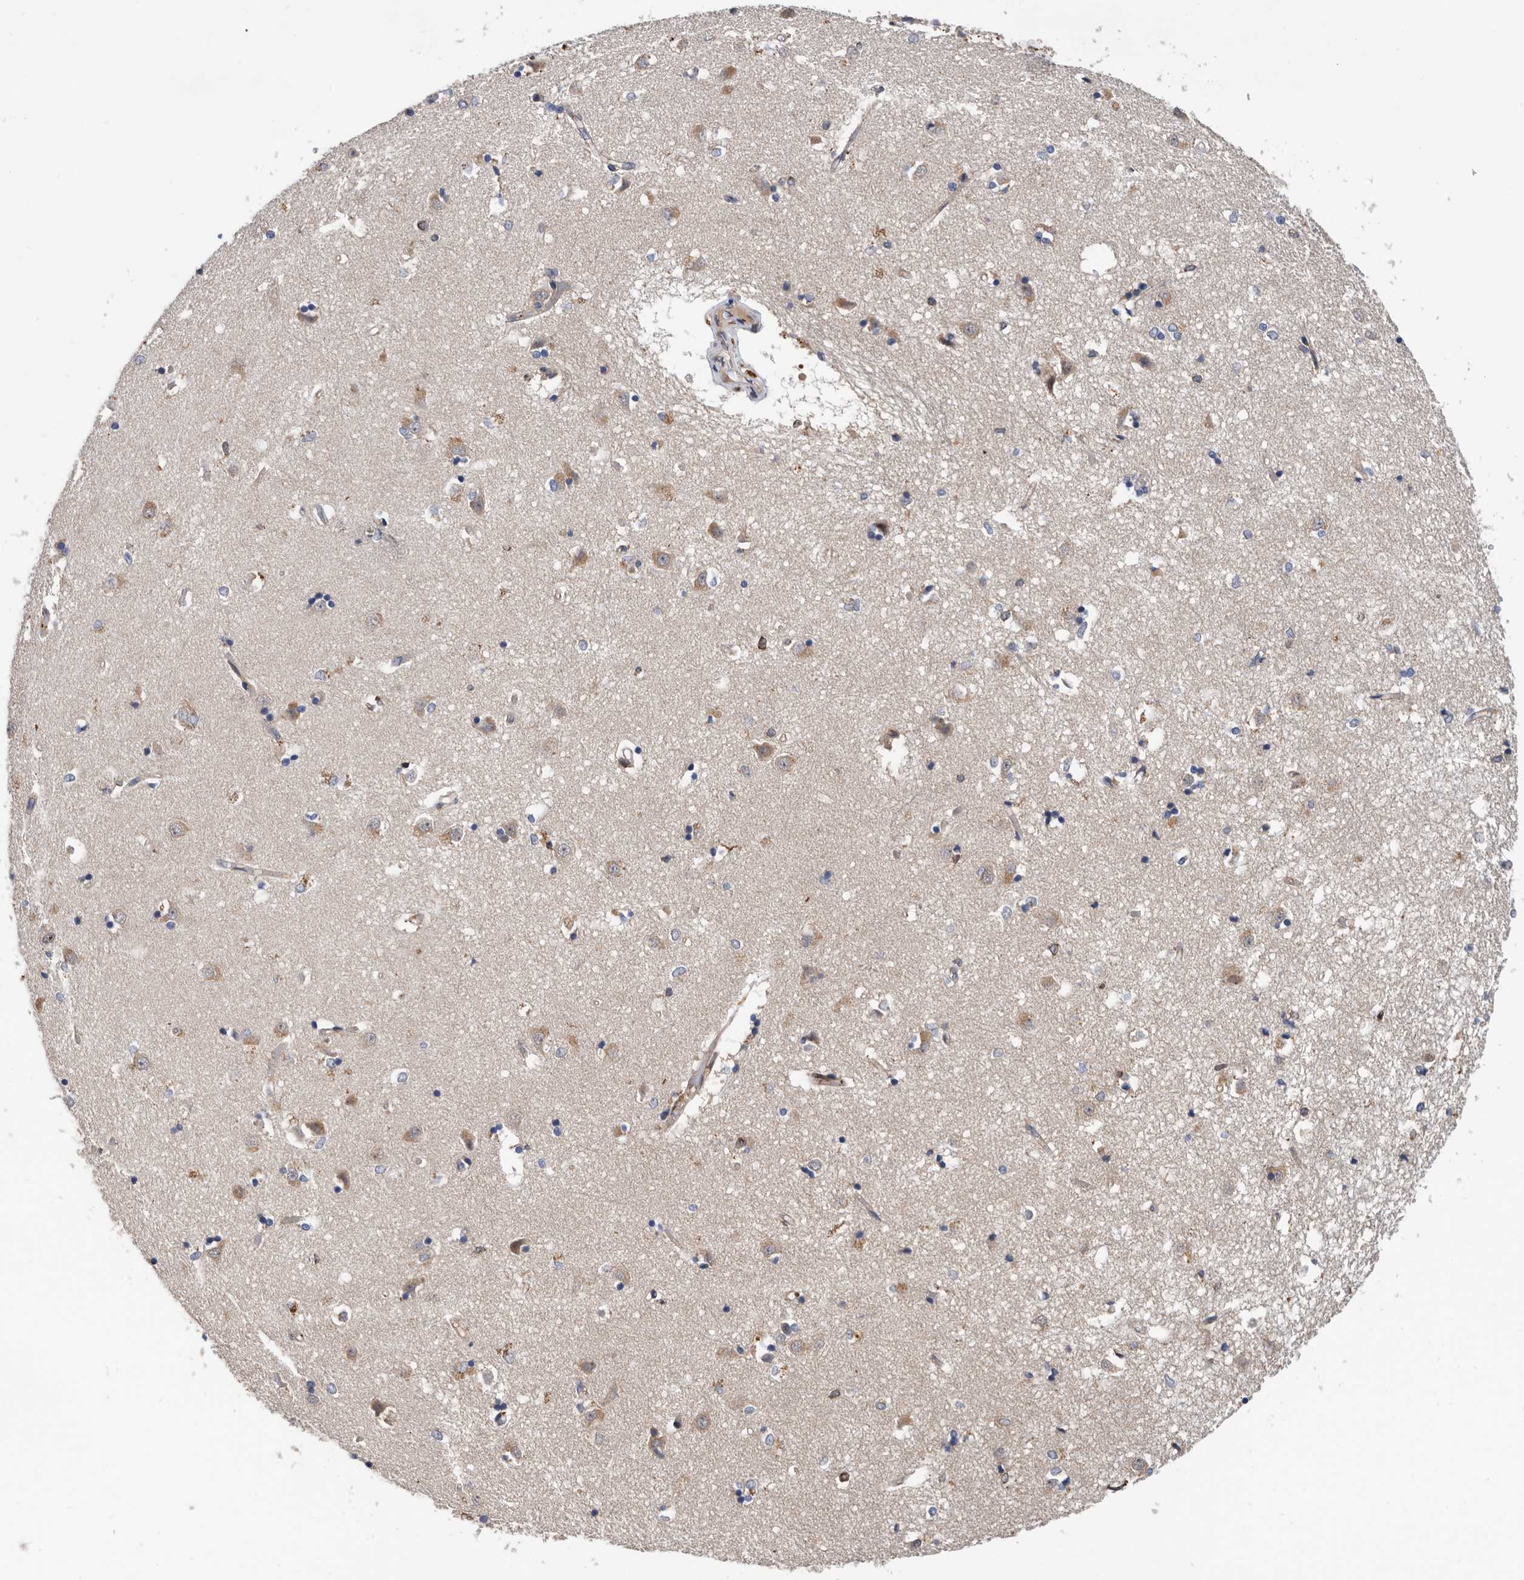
{"staining": {"intensity": "moderate", "quantity": "<25%", "location": "cytoplasmic/membranous"}, "tissue": "caudate", "cell_type": "Glial cells", "image_type": "normal", "snomed": [{"axis": "morphology", "description": "Normal tissue, NOS"}, {"axis": "topography", "description": "Lateral ventricle wall"}], "caption": "Normal caudate reveals moderate cytoplasmic/membranous positivity in about <25% of glial cells, visualized by immunohistochemistry.", "gene": "ATAD2", "patient": {"sex": "male", "age": 45}}